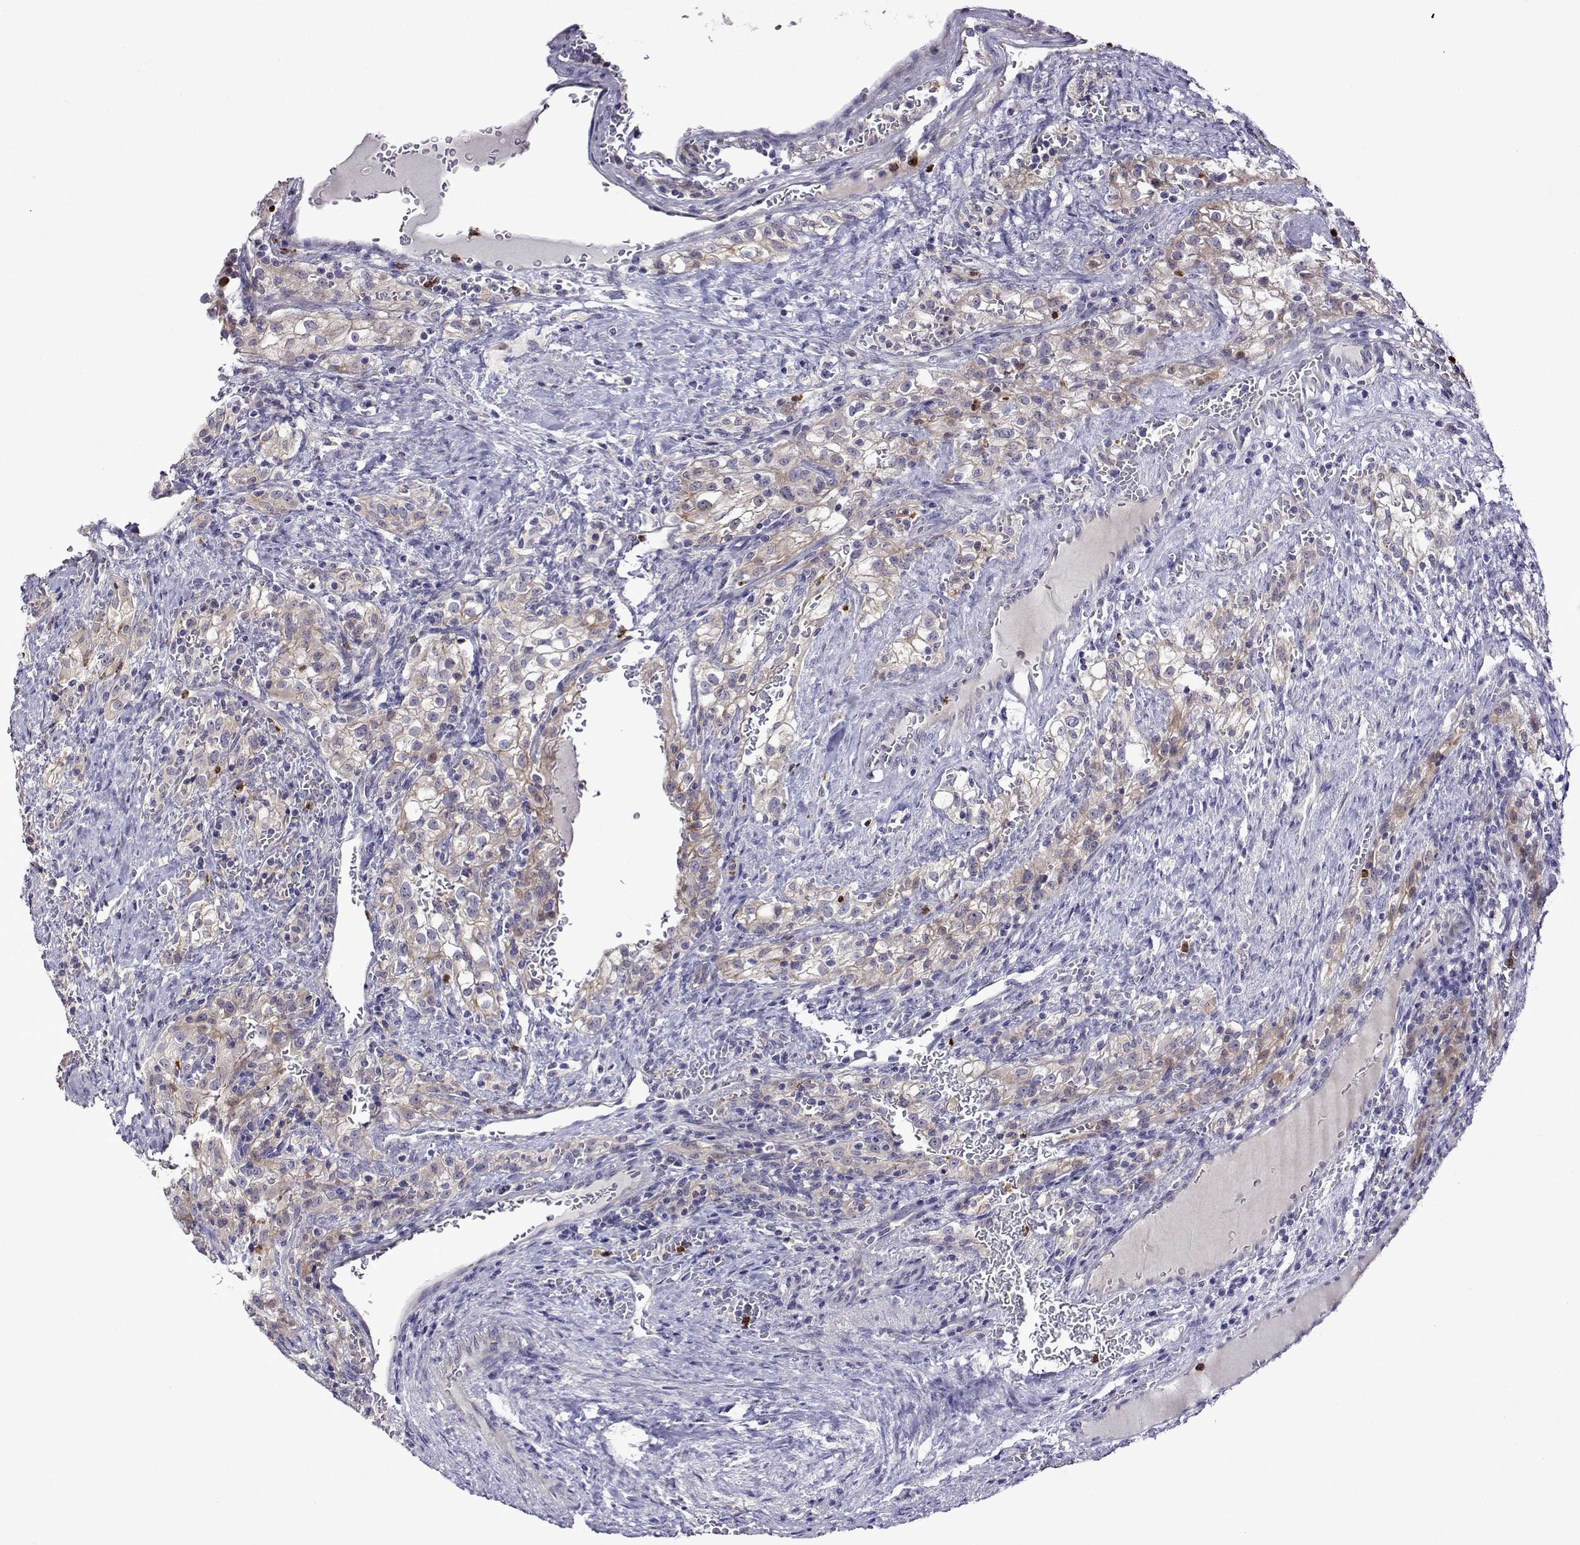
{"staining": {"intensity": "negative", "quantity": "none", "location": "none"}, "tissue": "renal cancer", "cell_type": "Tumor cells", "image_type": "cancer", "snomed": [{"axis": "morphology", "description": "Adenocarcinoma, NOS"}, {"axis": "topography", "description": "Kidney"}], "caption": "Renal adenocarcinoma was stained to show a protein in brown. There is no significant staining in tumor cells. Nuclei are stained in blue.", "gene": "SULT2A1", "patient": {"sex": "female", "age": 74}}